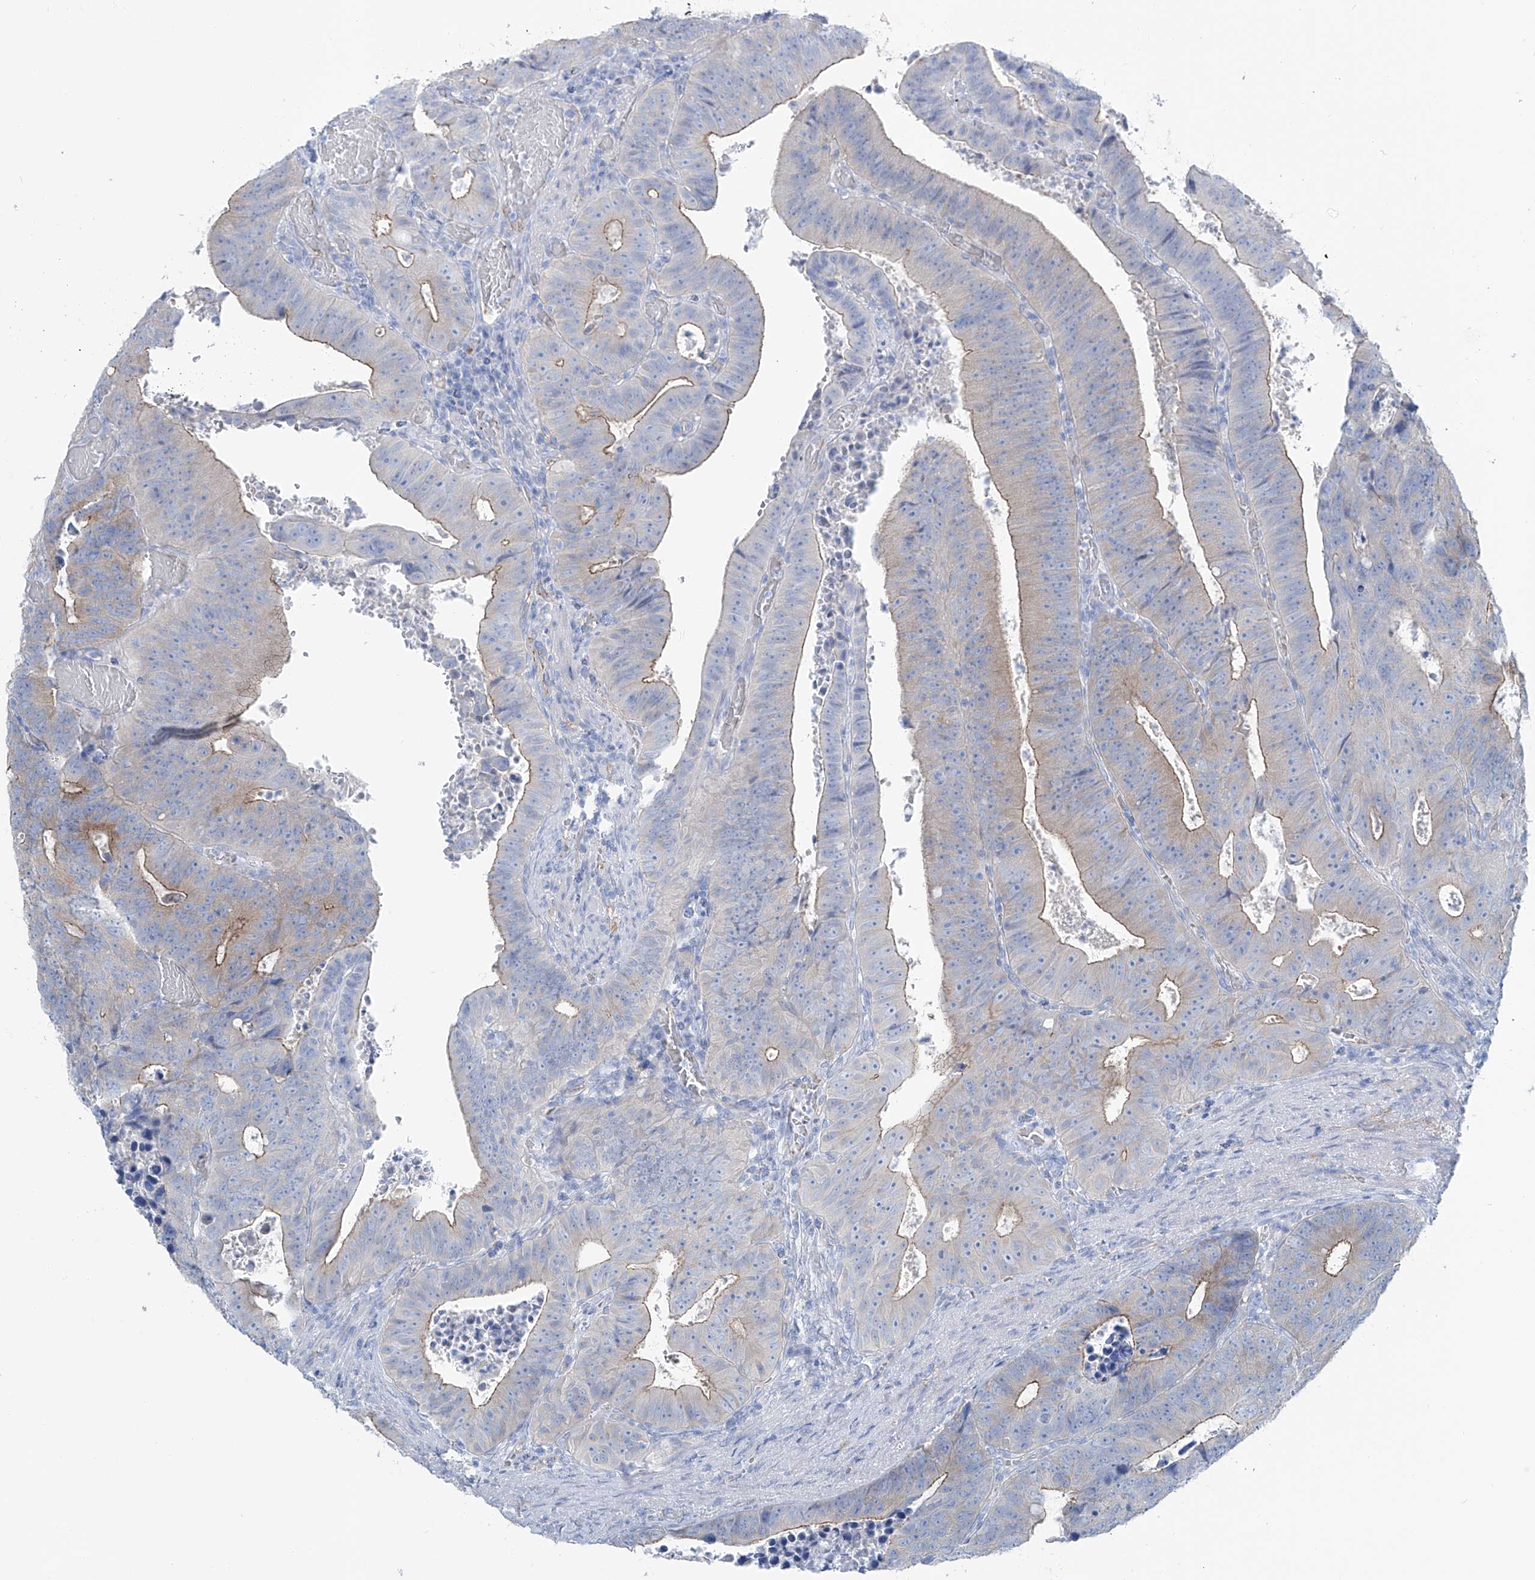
{"staining": {"intensity": "moderate", "quantity": "25%-75%", "location": "cytoplasmic/membranous"}, "tissue": "colorectal cancer", "cell_type": "Tumor cells", "image_type": "cancer", "snomed": [{"axis": "morphology", "description": "Adenocarcinoma, NOS"}, {"axis": "topography", "description": "Colon"}], "caption": "Colorectal adenocarcinoma was stained to show a protein in brown. There is medium levels of moderate cytoplasmic/membranous staining in about 25%-75% of tumor cells.", "gene": "MAGI1", "patient": {"sex": "male", "age": 87}}